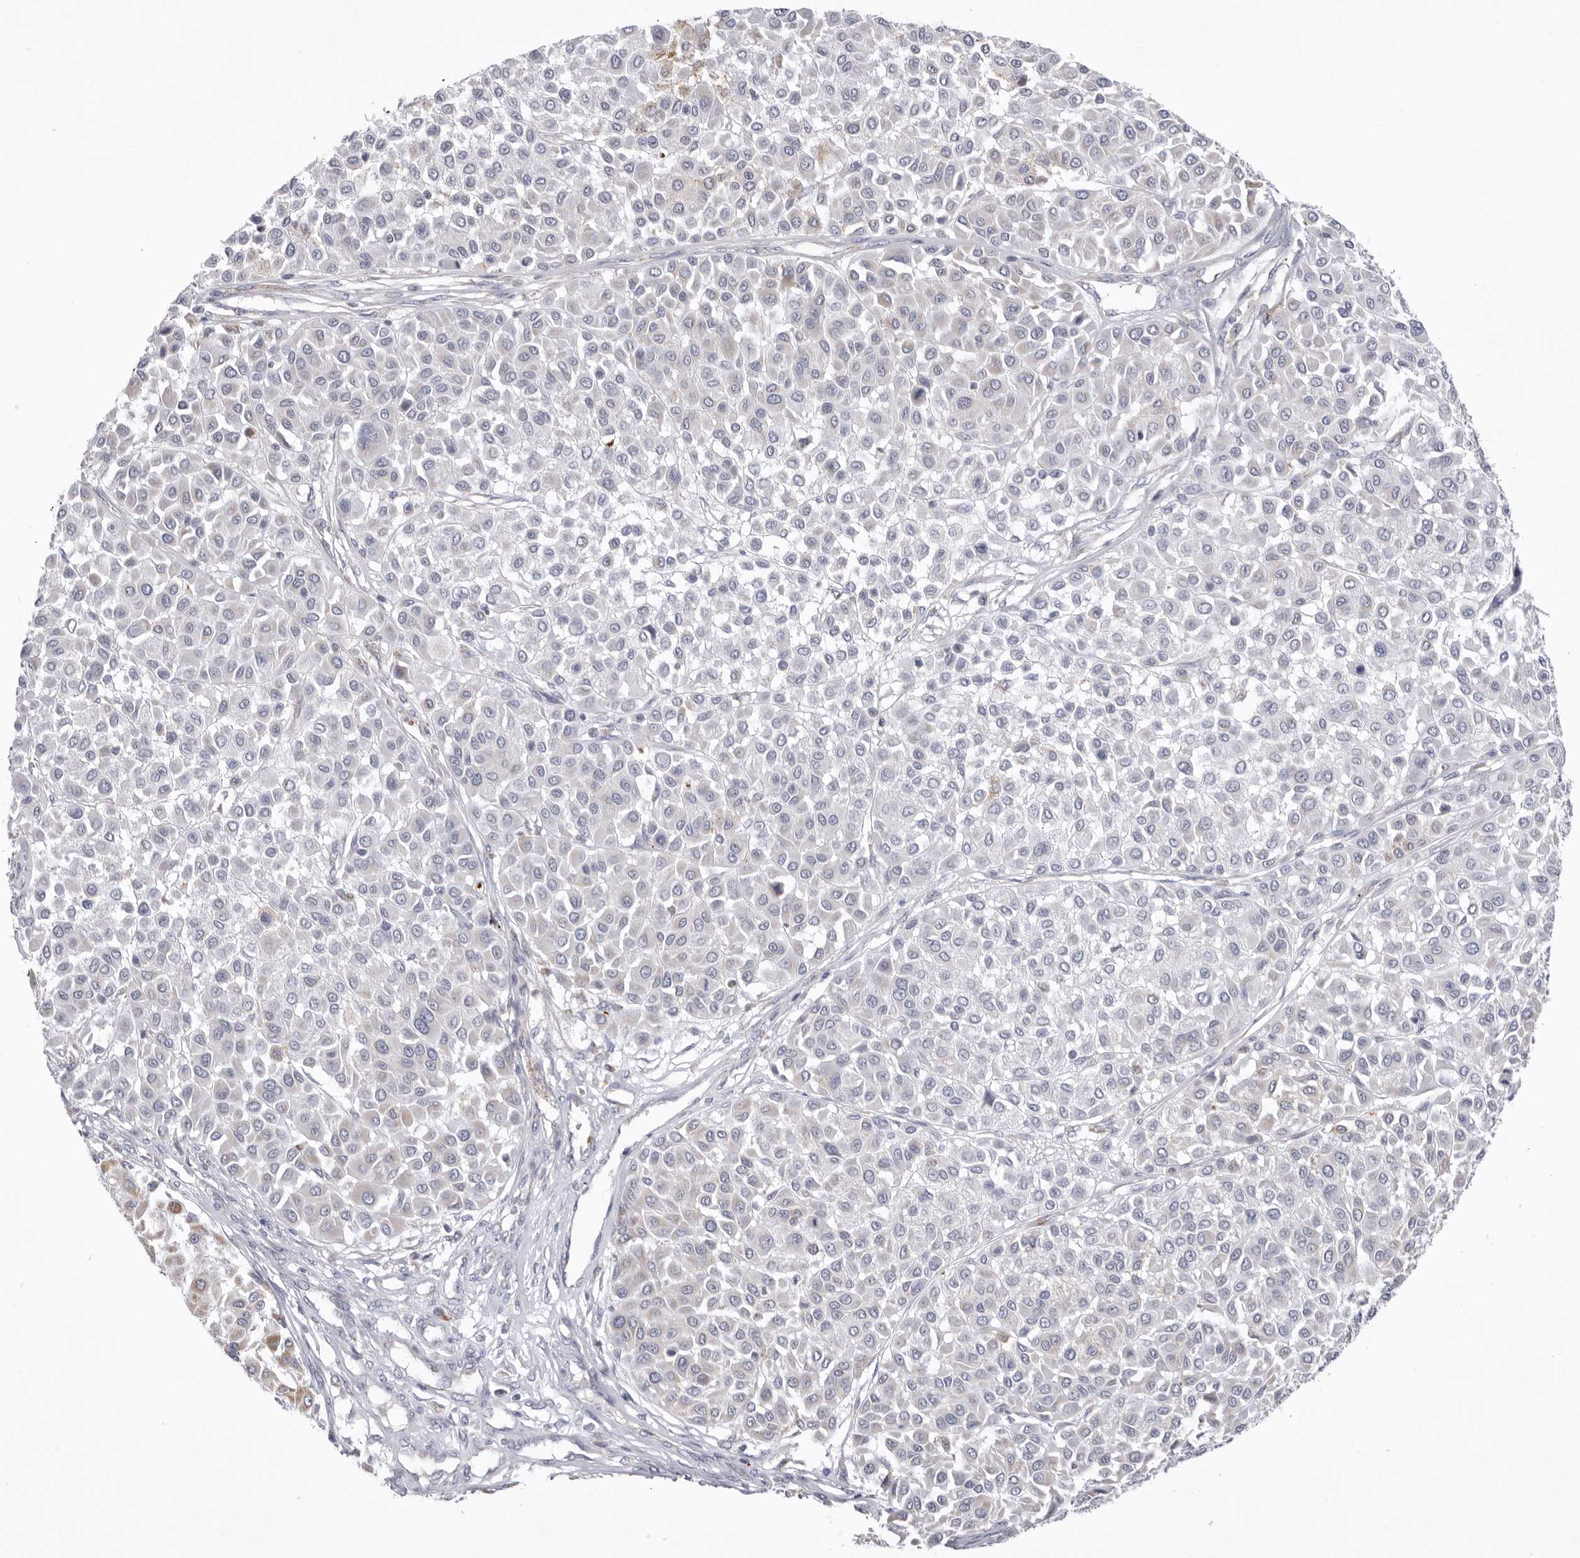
{"staining": {"intensity": "negative", "quantity": "none", "location": "none"}, "tissue": "melanoma", "cell_type": "Tumor cells", "image_type": "cancer", "snomed": [{"axis": "morphology", "description": "Malignant melanoma, Metastatic site"}, {"axis": "topography", "description": "Soft tissue"}], "caption": "This is a histopathology image of immunohistochemistry staining of malignant melanoma (metastatic site), which shows no positivity in tumor cells.", "gene": "VDAC3", "patient": {"sex": "male", "age": 41}}